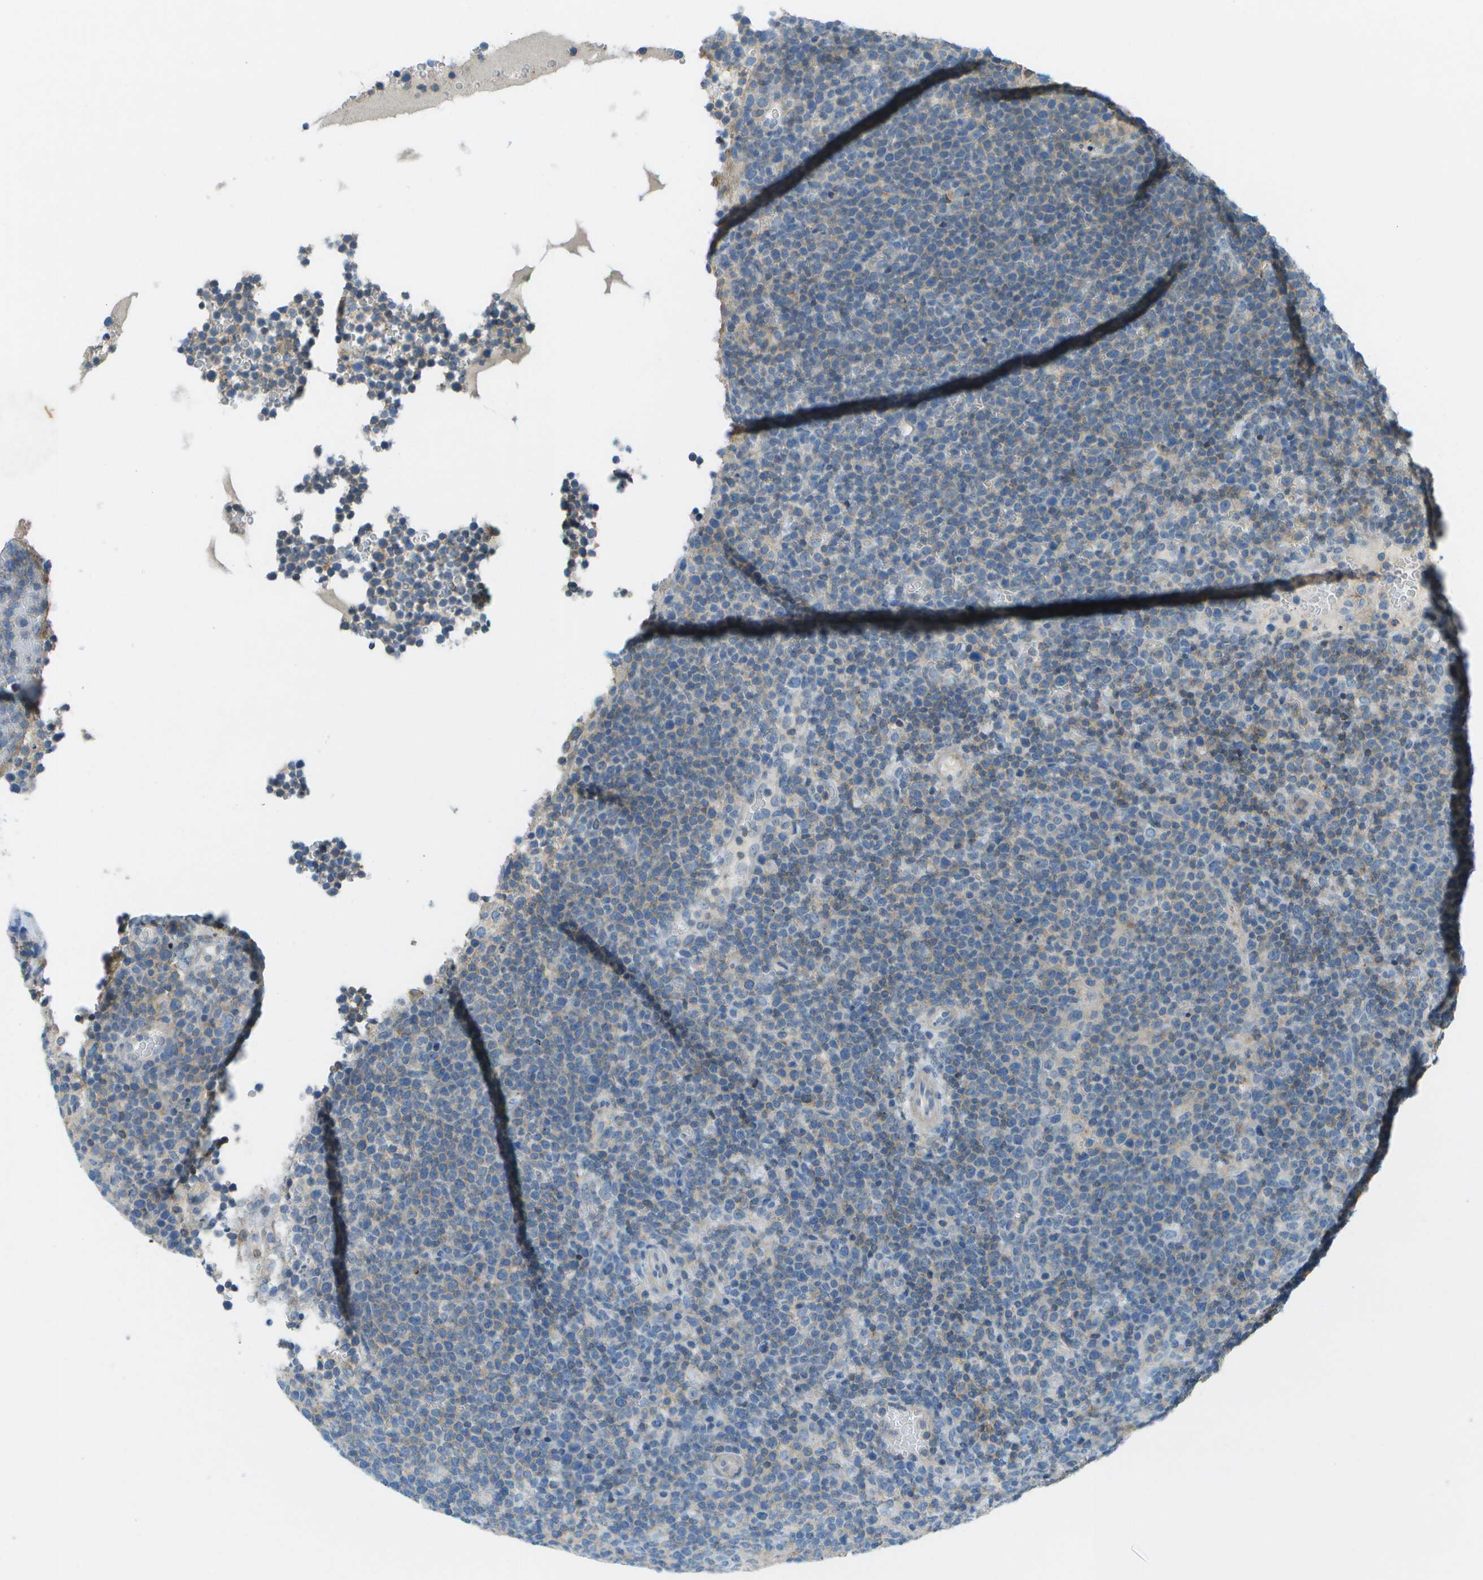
{"staining": {"intensity": "negative", "quantity": "none", "location": "none"}, "tissue": "lymphoma", "cell_type": "Tumor cells", "image_type": "cancer", "snomed": [{"axis": "morphology", "description": "Malignant lymphoma, non-Hodgkin's type, High grade"}, {"axis": "topography", "description": "Lymph node"}], "caption": "This is an immunohistochemistry micrograph of lymphoma. There is no expression in tumor cells.", "gene": "LRRC66", "patient": {"sex": "male", "age": 61}}